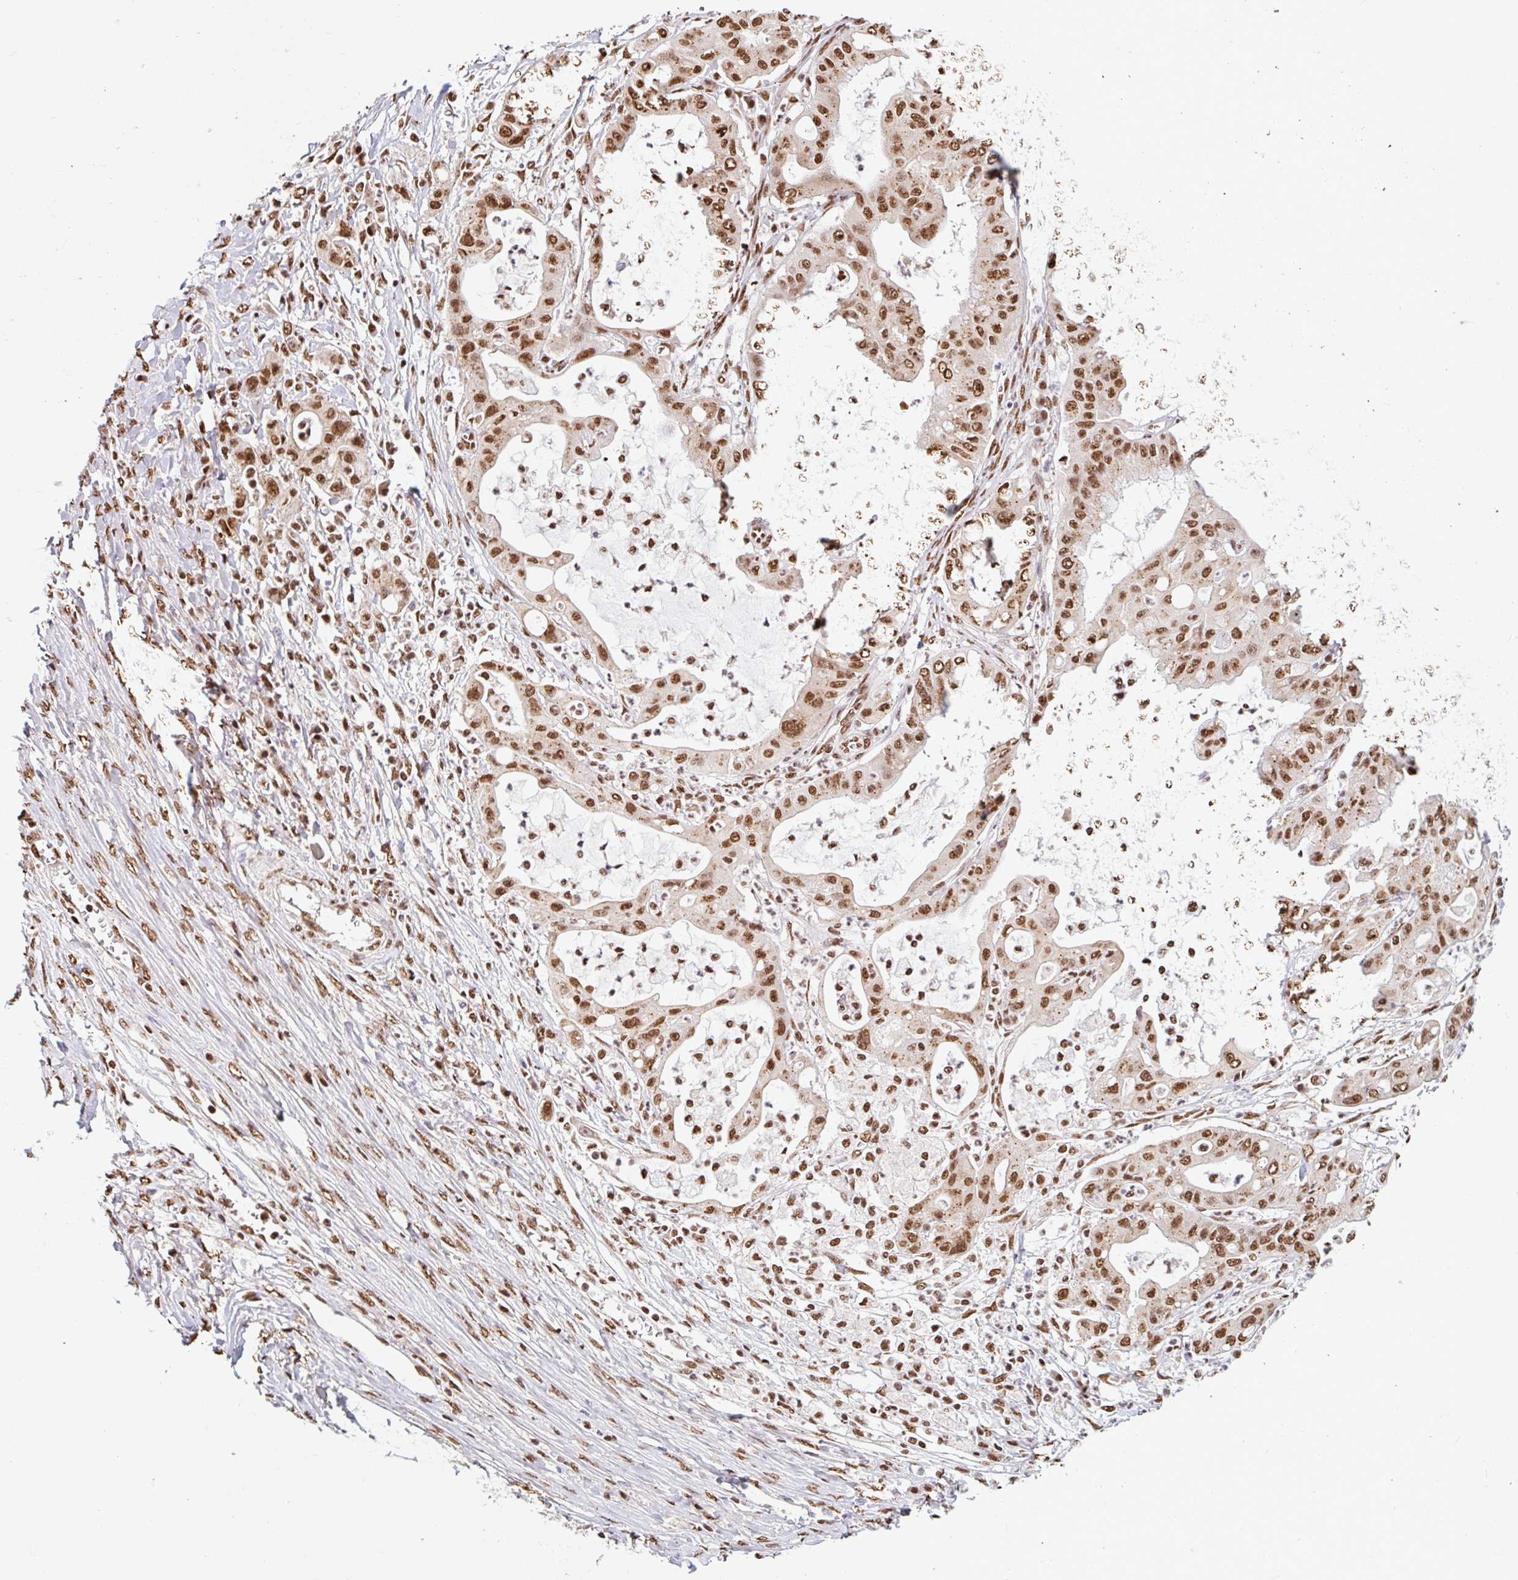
{"staining": {"intensity": "moderate", "quantity": ">75%", "location": "nuclear"}, "tissue": "ovarian cancer", "cell_type": "Tumor cells", "image_type": "cancer", "snomed": [{"axis": "morphology", "description": "Cystadenocarcinoma, mucinous, NOS"}, {"axis": "topography", "description": "Ovary"}], "caption": "The immunohistochemical stain highlights moderate nuclear staining in tumor cells of ovarian cancer tissue.", "gene": "BICRA", "patient": {"sex": "female", "age": 70}}